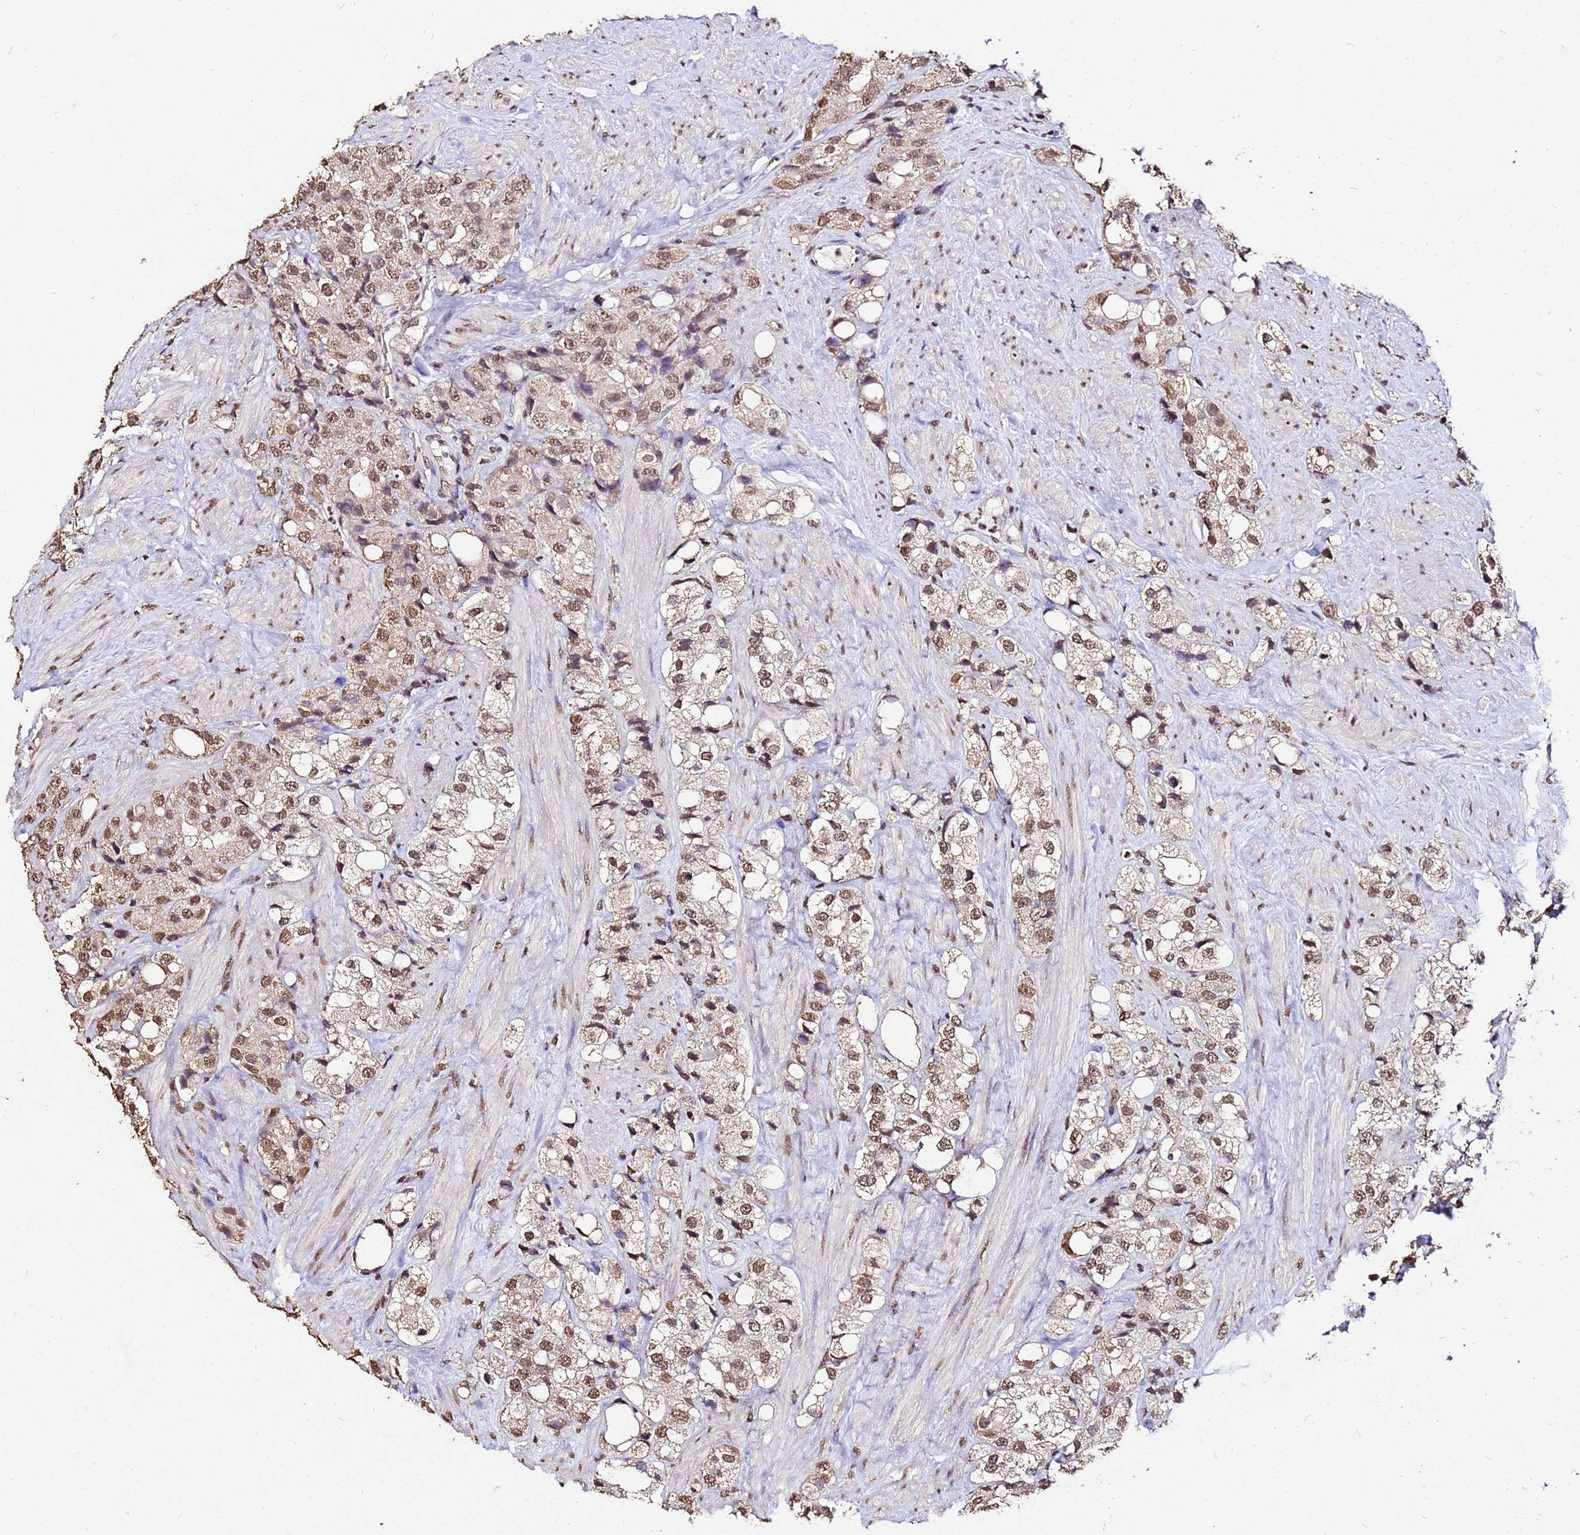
{"staining": {"intensity": "moderate", "quantity": ">75%", "location": "nuclear"}, "tissue": "prostate cancer", "cell_type": "Tumor cells", "image_type": "cancer", "snomed": [{"axis": "morphology", "description": "Adenocarcinoma, NOS"}, {"axis": "topography", "description": "Prostate"}], "caption": "The immunohistochemical stain highlights moderate nuclear staining in tumor cells of adenocarcinoma (prostate) tissue. (DAB (3,3'-diaminobenzidine) IHC, brown staining for protein, blue staining for nuclei).", "gene": "MYOCD", "patient": {"sex": "male", "age": 79}}